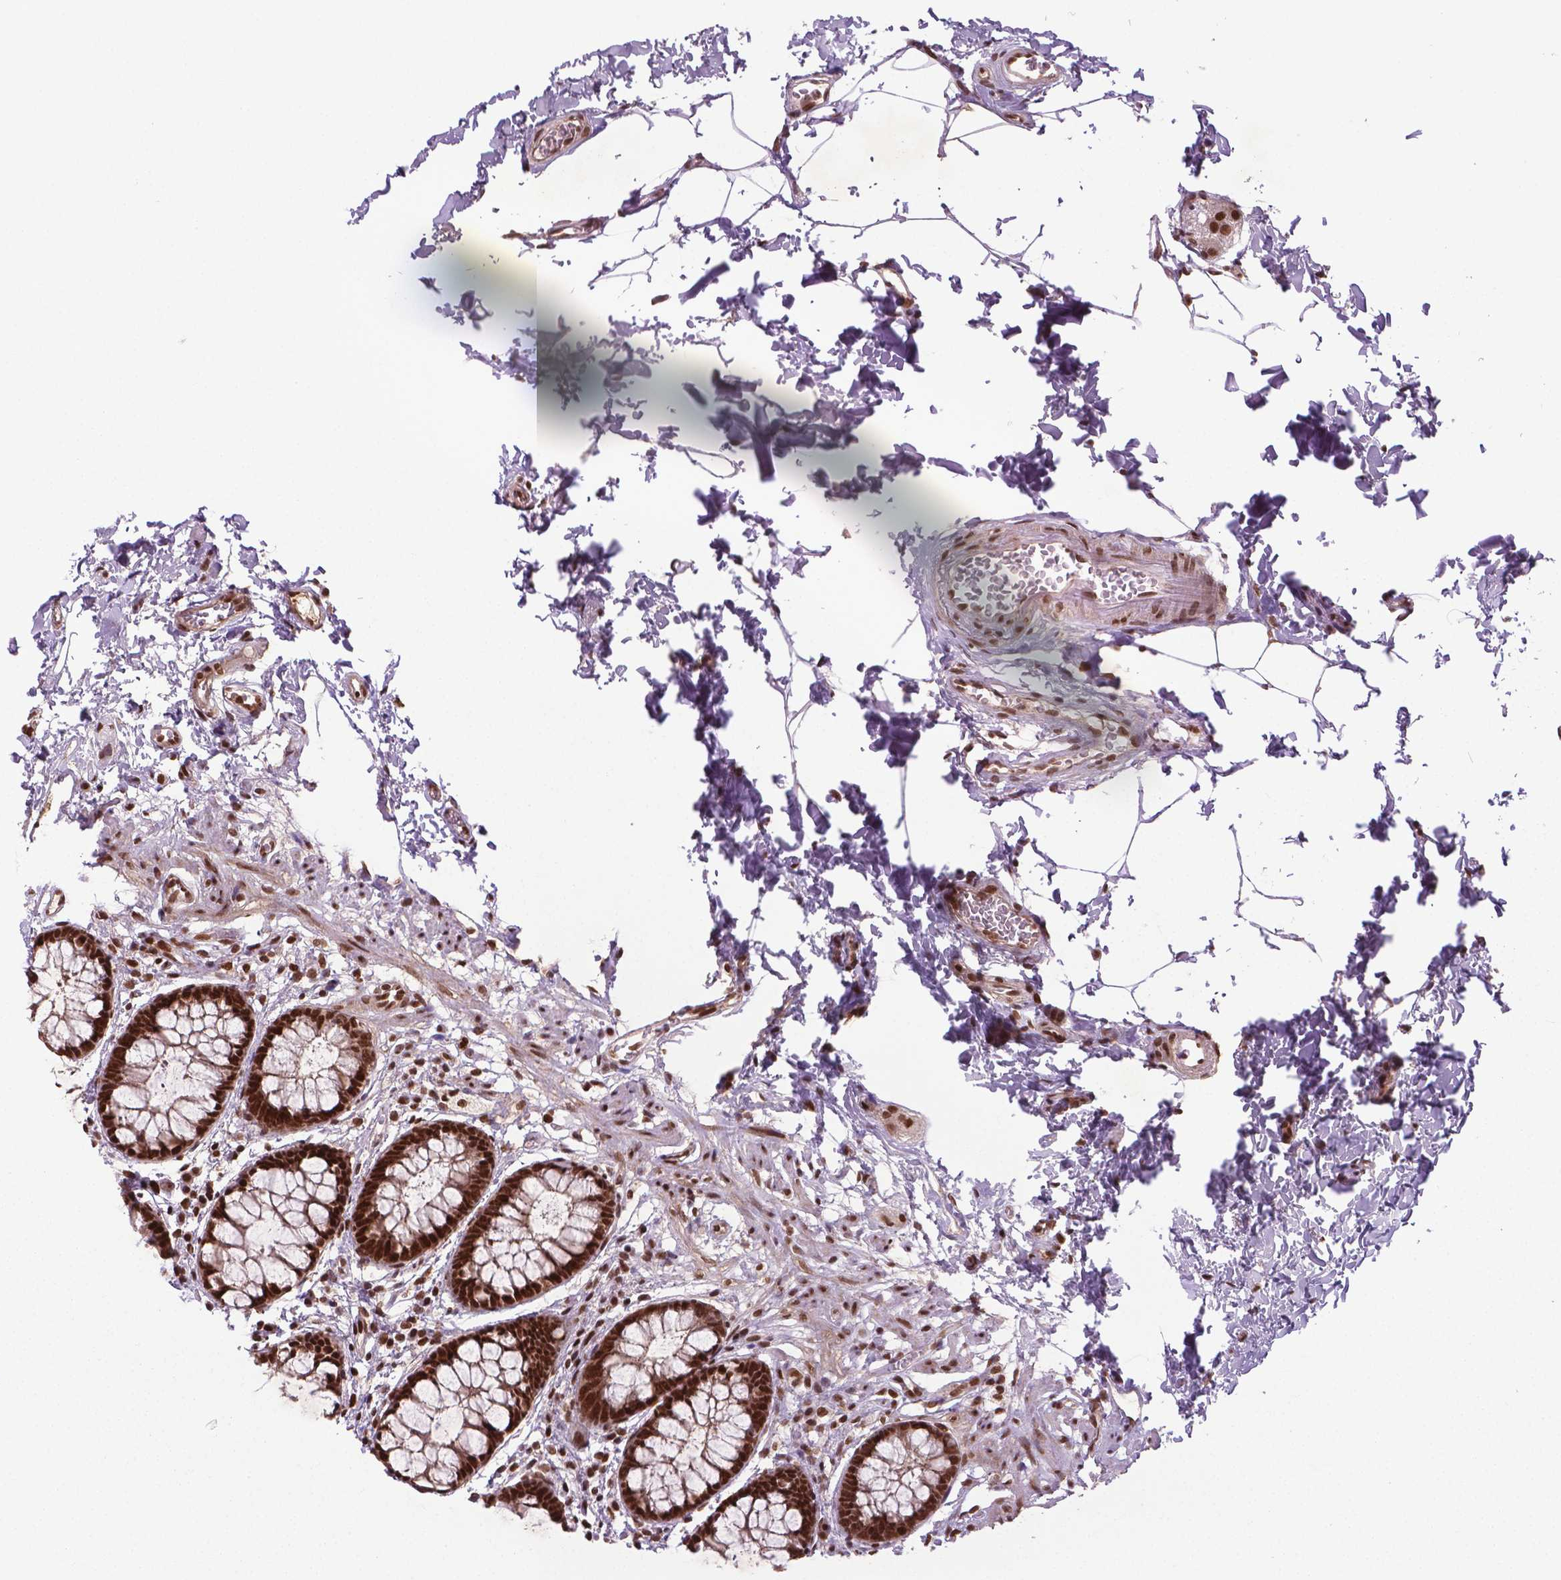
{"staining": {"intensity": "strong", "quantity": ">75%", "location": "nuclear"}, "tissue": "rectum", "cell_type": "Glandular cells", "image_type": "normal", "snomed": [{"axis": "morphology", "description": "Normal tissue, NOS"}, {"axis": "topography", "description": "Rectum"}], "caption": "Strong nuclear expression for a protein is present in about >75% of glandular cells of unremarkable rectum using immunohistochemistry (IHC).", "gene": "SIRT6", "patient": {"sex": "female", "age": 62}}